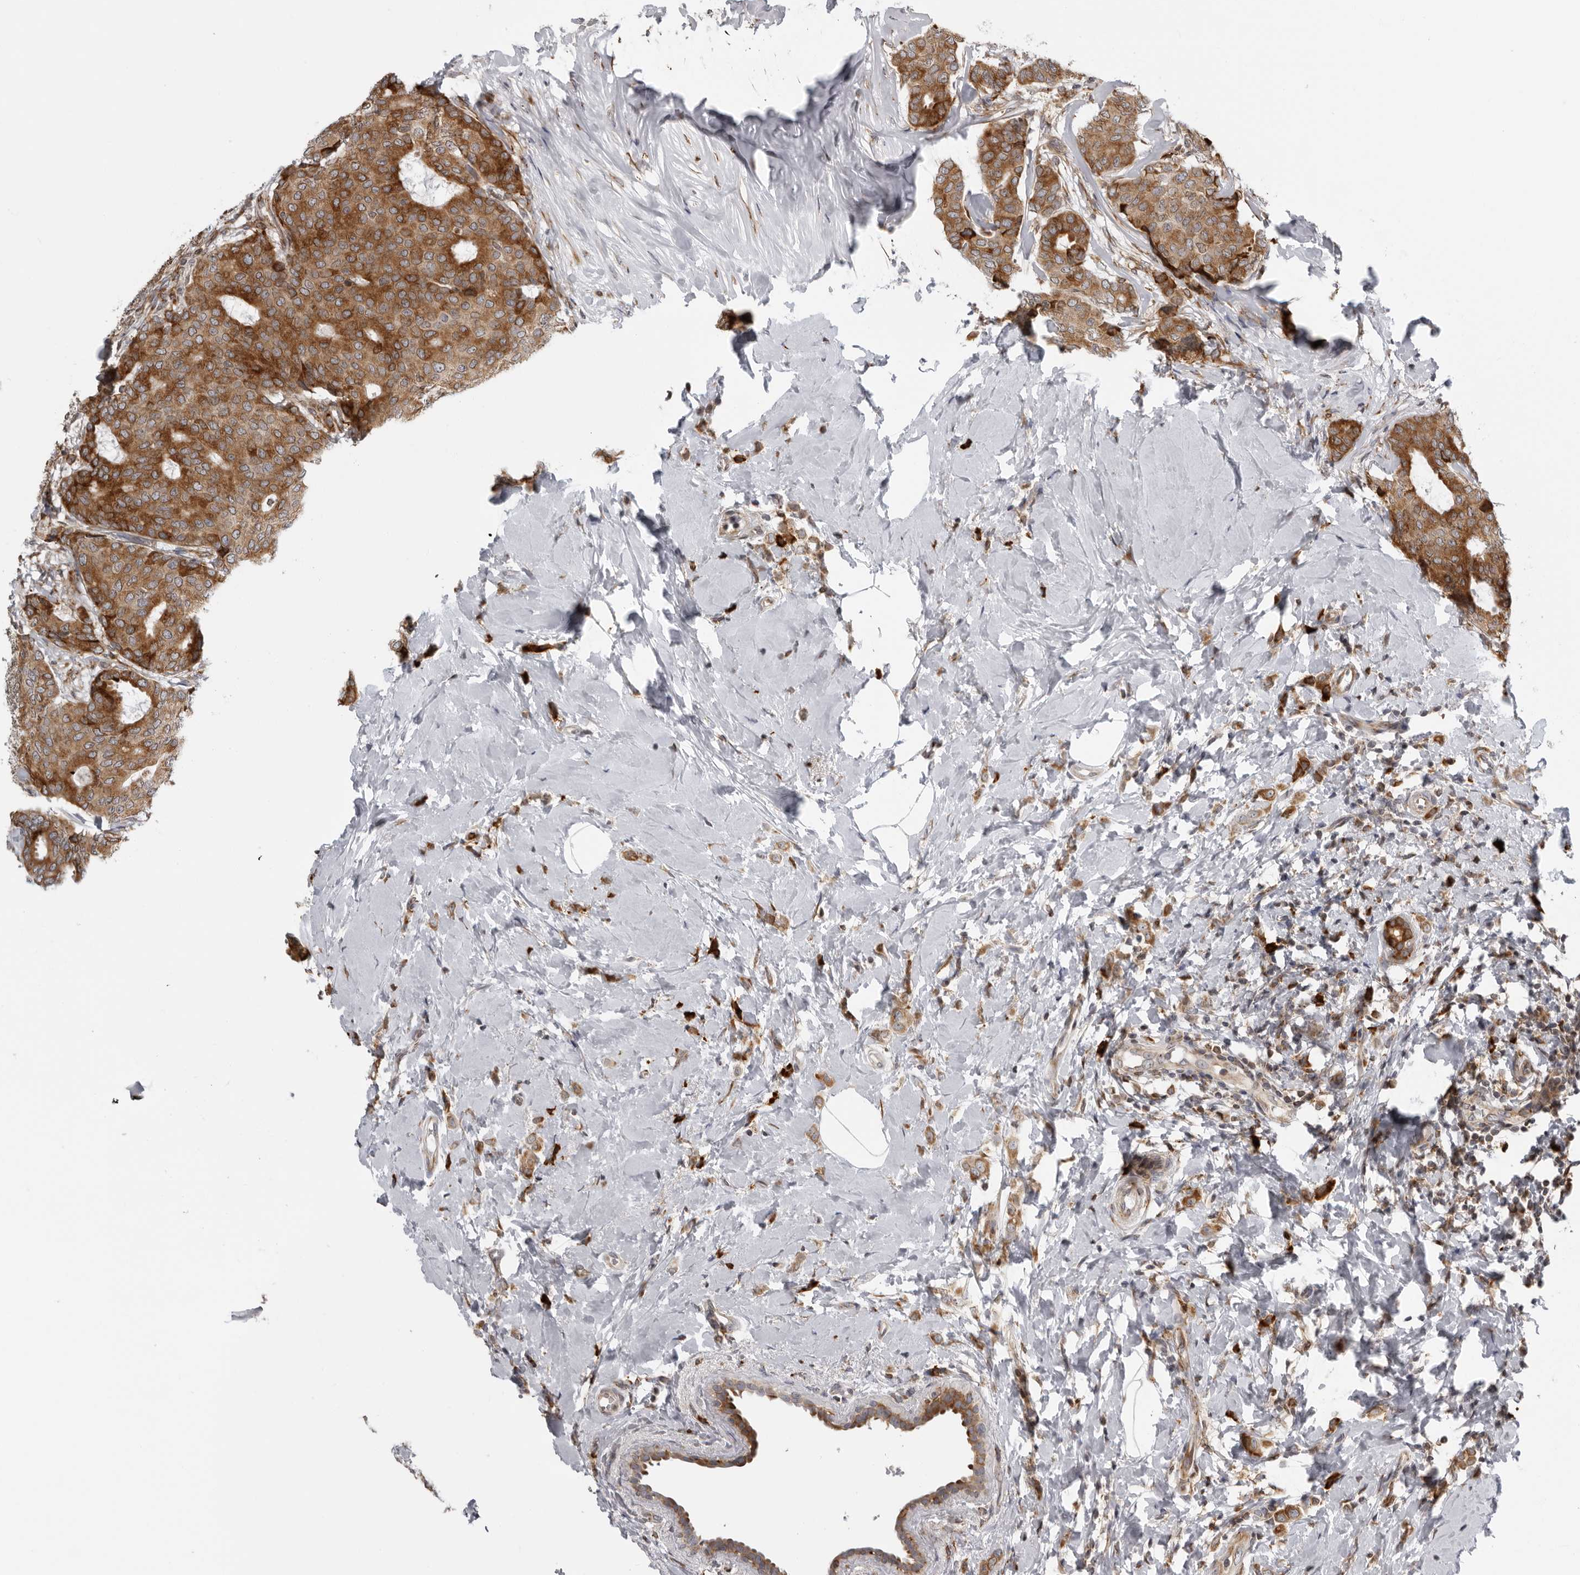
{"staining": {"intensity": "strong", "quantity": "25%-75%", "location": "cytoplasmic/membranous"}, "tissue": "breast cancer", "cell_type": "Tumor cells", "image_type": "cancer", "snomed": [{"axis": "morphology", "description": "Lobular carcinoma"}, {"axis": "topography", "description": "Breast"}], "caption": "Immunohistochemistry (IHC) image of human breast cancer stained for a protein (brown), which demonstrates high levels of strong cytoplasmic/membranous staining in approximately 25%-75% of tumor cells.", "gene": "ALPK2", "patient": {"sex": "female", "age": 47}}